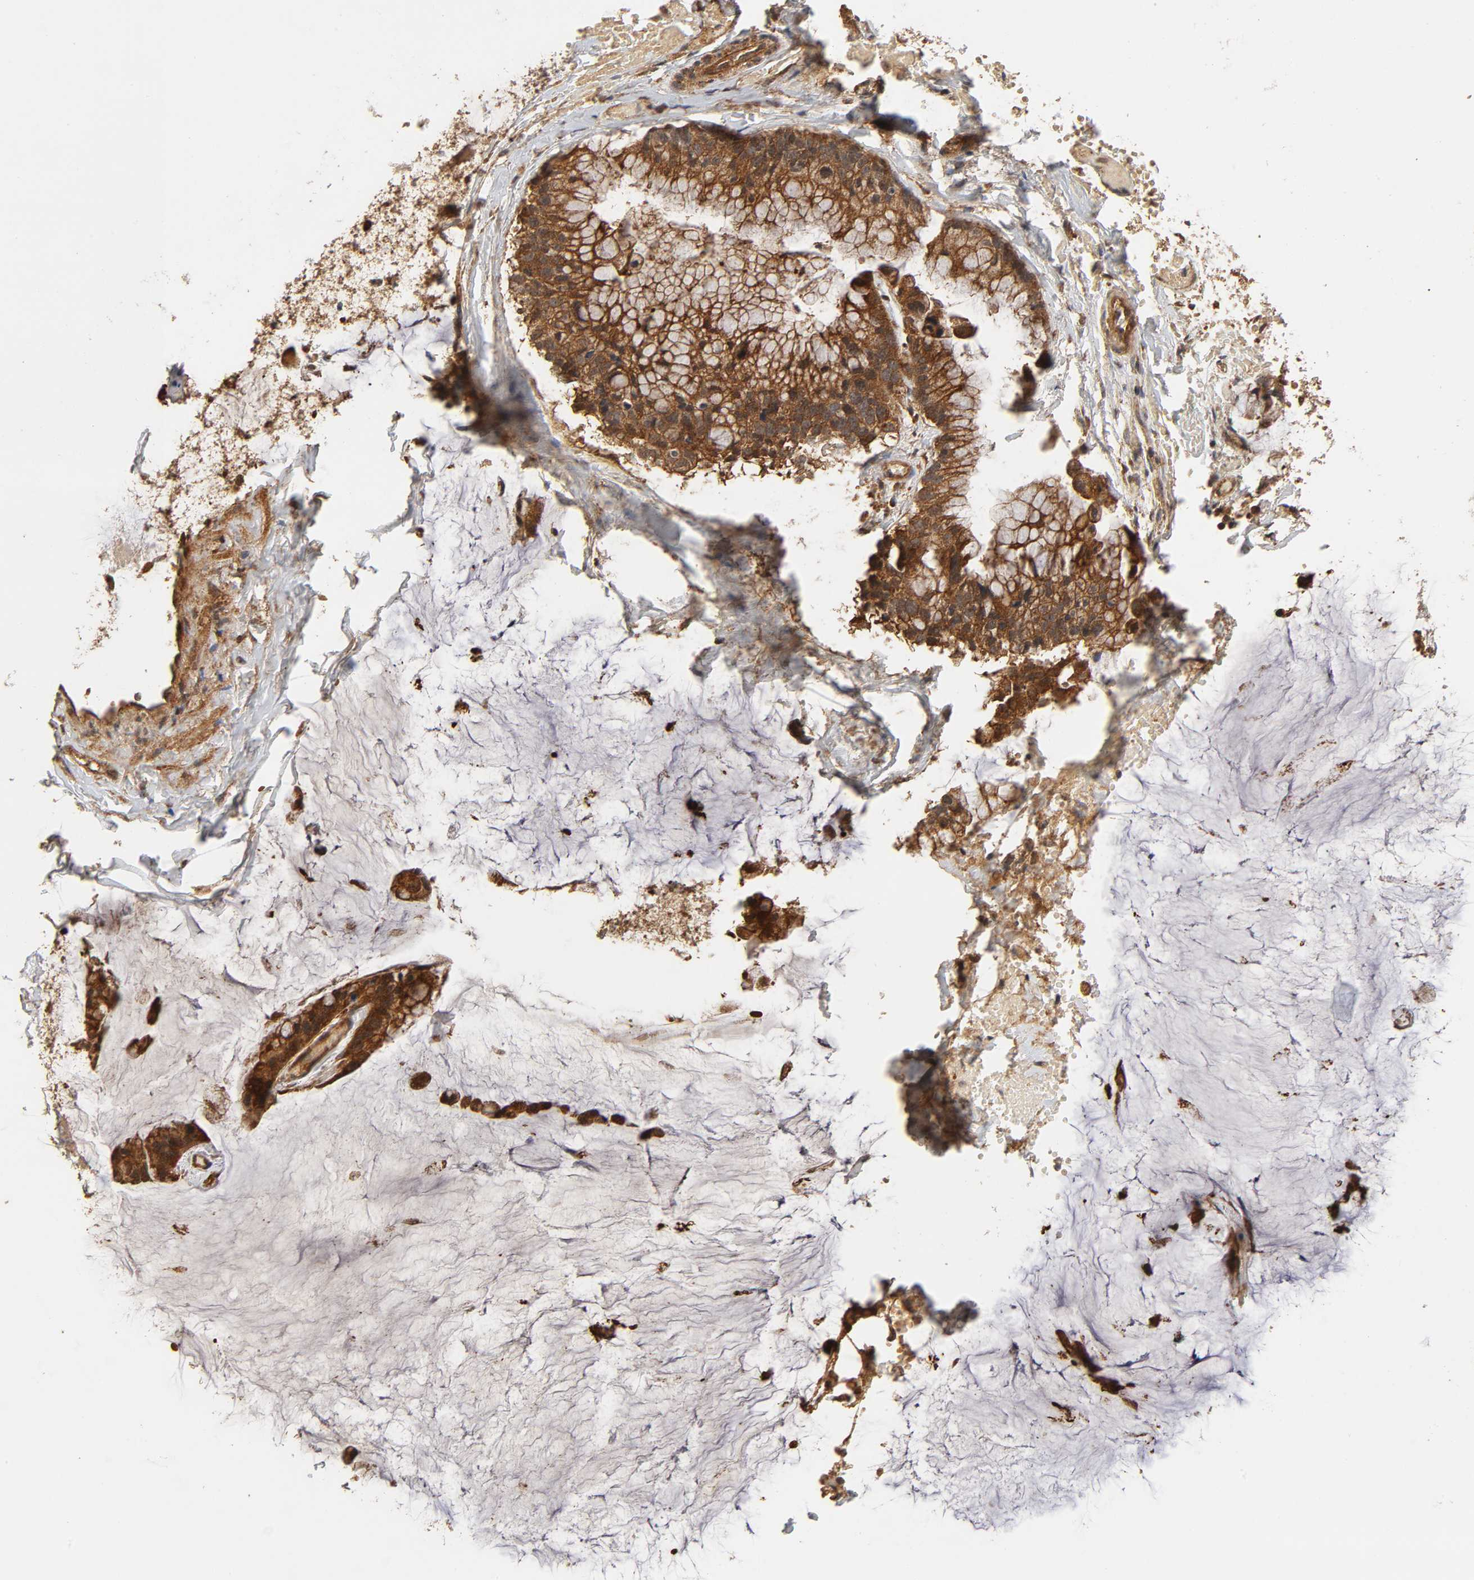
{"staining": {"intensity": "strong", "quantity": ">75%", "location": "cytoplasmic/membranous"}, "tissue": "ovarian cancer", "cell_type": "Tumor cells", "image_type": "cancer", "snomed": [{"axis": "morphology", "description": "Cystadenocarcinoma, mucinous, NOS"}, {"axis": "topography", "description": "Ovary"}], "caption": "Protein staining shows strong cytoplasmic/membranous positivity in about >75% of tumor cells in mucinous cystadenocarcinoma (ovarian).", "gene": "IKBKB", "patient": {"sex": "female", "age": 39}}